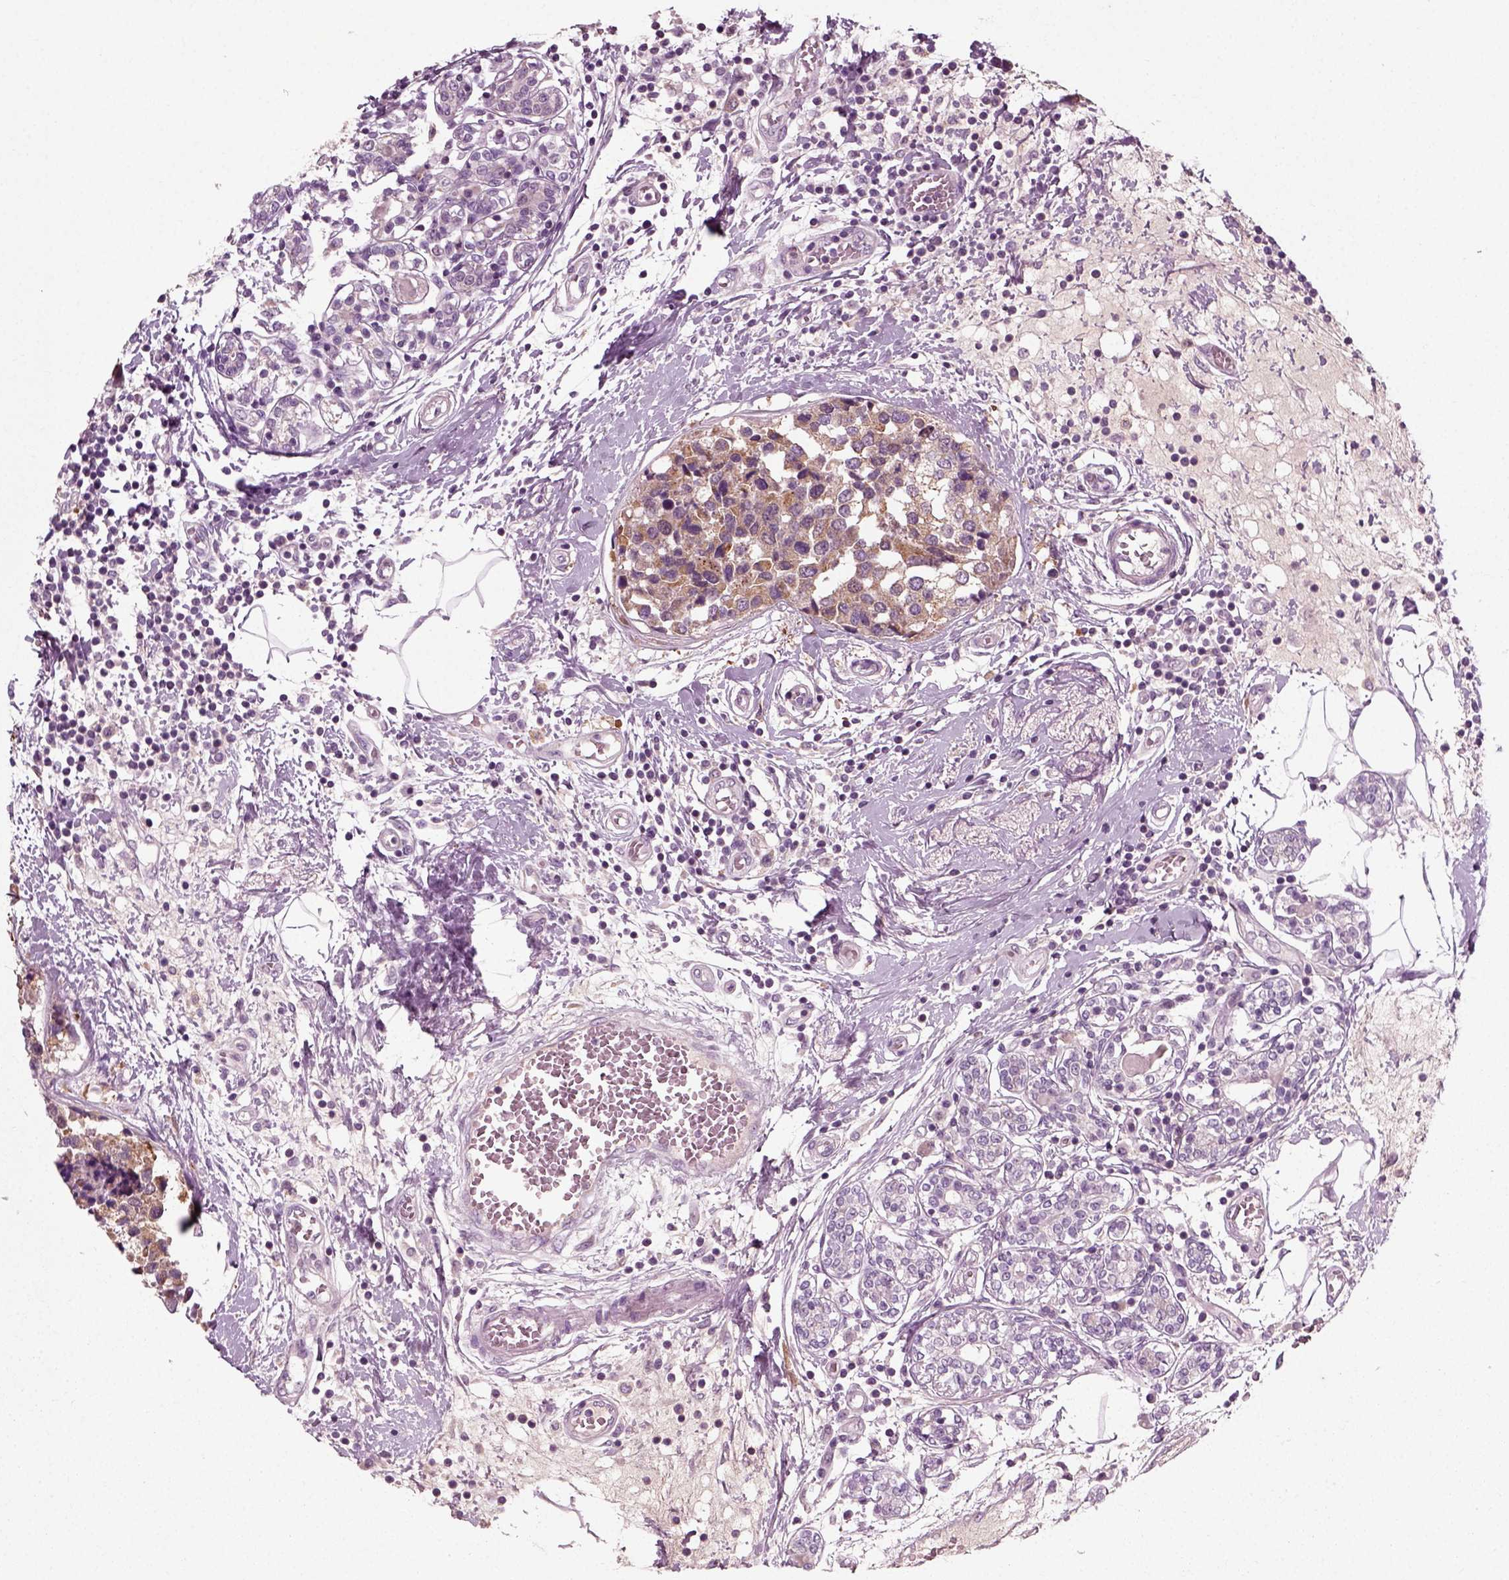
{"staining": {"intensity": "moderate", "quantity": "<25%", "location": "cytoplasmic/membranous"}, "tissue": "breast cancer", "cell_type": "Tumor cells", "image_type": "cancer", "snomed": [{"axis": "morphology", "description": "Lobular carcinoma"}, {"axis": "topography", "description": "Breast"}], "caption": "Immunohistochemical staining of human breast cancer (lobular carcinoma) demonstrates moderate cytoplasmic/membranous protein expression in approximately <25% of tumor cells.", "gene": "RND2", "patient": {"sex": "female", "age": 59}}